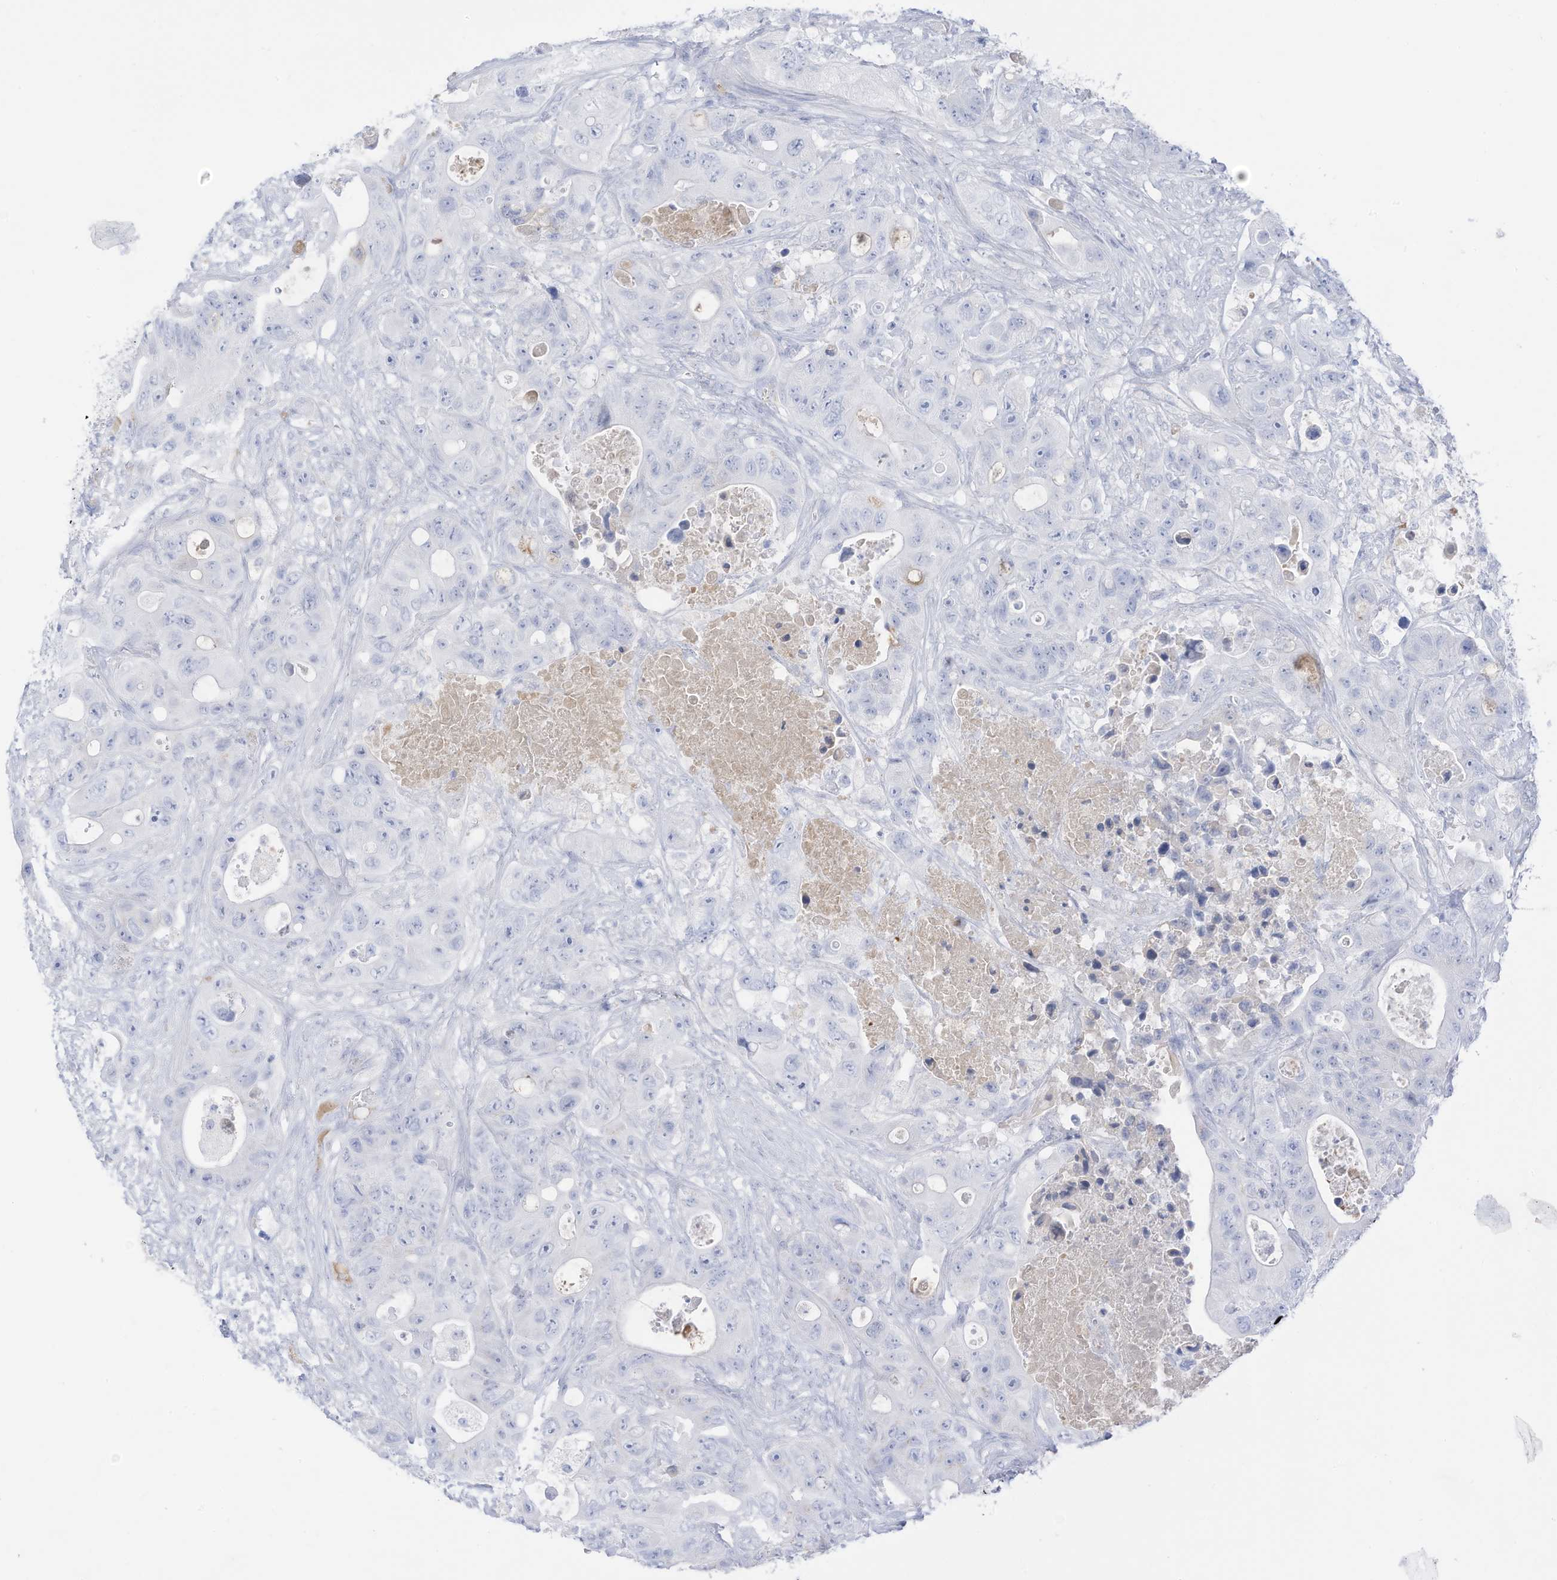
{"staining": {"intensity": "negative", "quantity": "none", "location": "none"}, "tissue": "colorectal cancer", "cell_type": "Tumor cells", "image_type": "cancer", "snomed": [{"axis": "morphology", "description": "Adenocarcinoma, NOS"}, {"axis": "topography", "description": "Colon"}], "caption": "DAB immunohistochemical staining of colorectal cancer (adenocarcinoma) demonstrates no significant expression in tumor cells. Brightfield microscopy of immunohistochemistry (IHC) stained with DAB (3,3'-diaminobenzidine) (brown) and hematoxylin (blue), captured at high magnification.", "gene": "HSD17B13", "patient": {"sex": "female", "age": 46}}